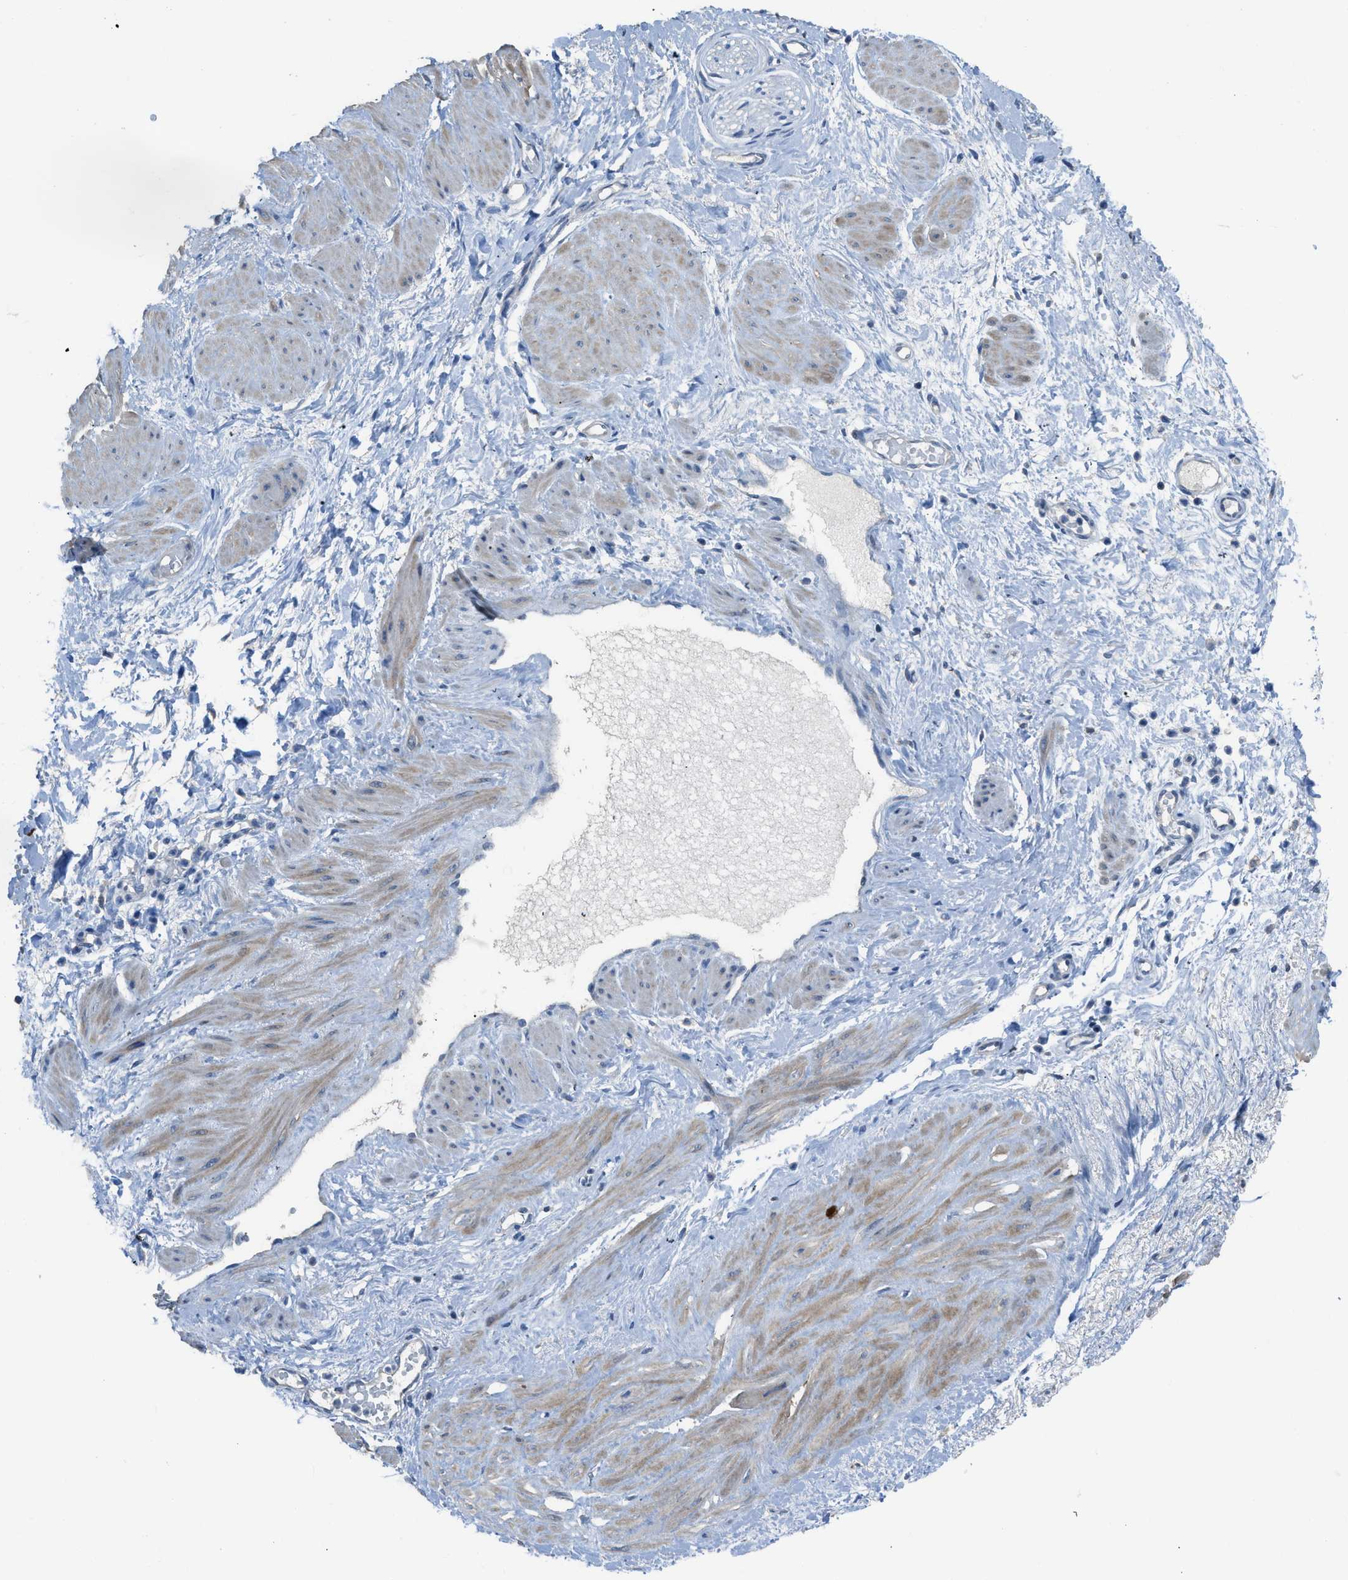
{"staining": {"intensity": "negative", "quantity": "none", "location": "none"}, "tissue": "adipose tissue", "cell_type": "Adipocytes", "image_type": "normal", "snomed": [{"axis": "morphology", "description": "Normal tissue, NOS"}, {"axis": "topography", "description": "Soft tissue"}, {"axis": "topography", "description": "Vascular tissue"}], "caption": "The photomicrograph demonstrates no significant expression in adipocytes of adipose tissue.", "gene": "TIMD4", "patient": {"sex": "female", "age": 35}}